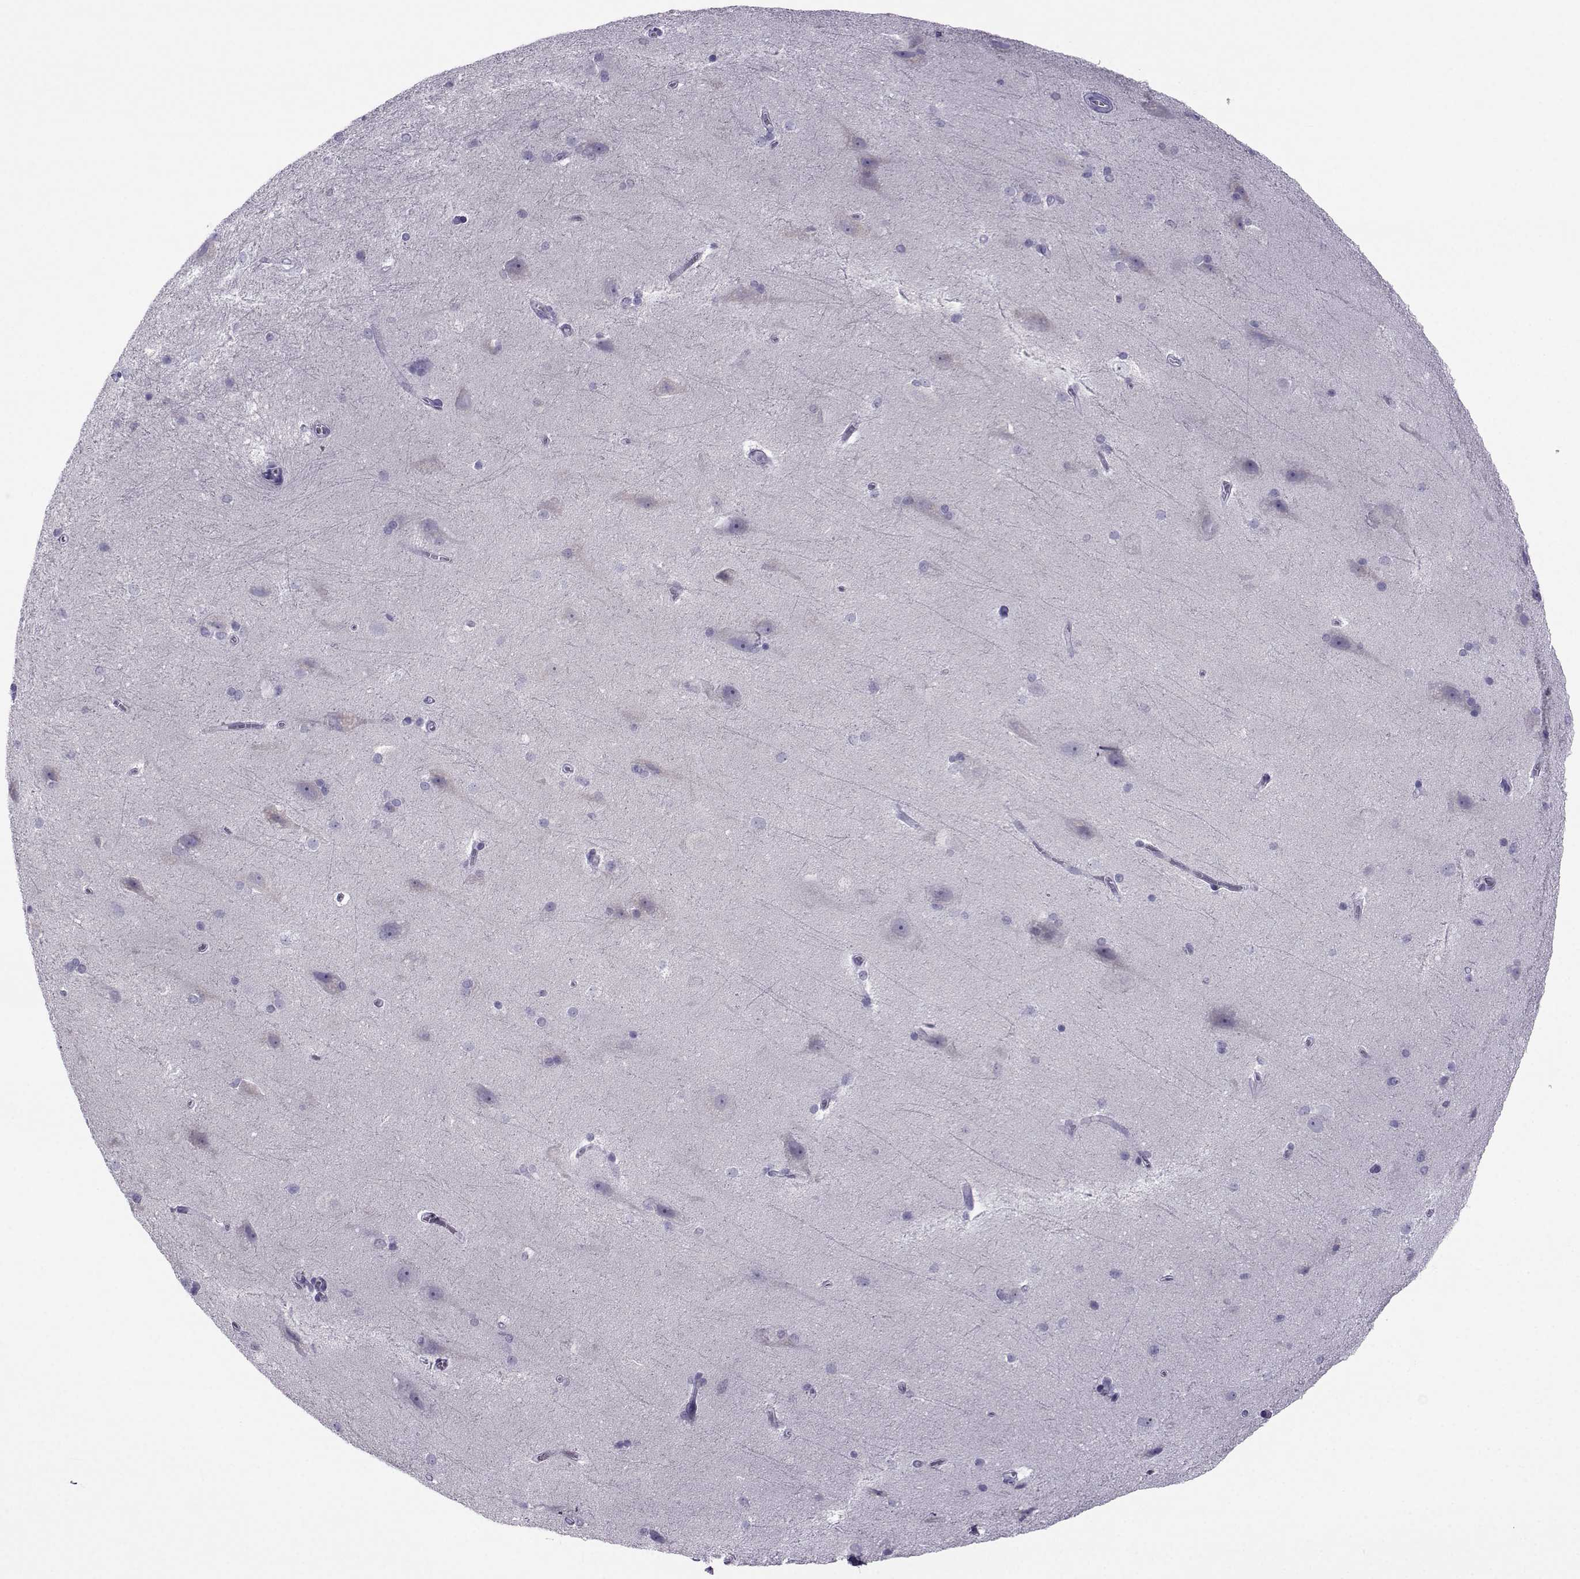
{"staining": {"intensity": "negative", "quantity": "none", "location": "none"}, "tissue": "hippocampus", "cell_type": "Glial cells", "image_type": "normal", "snomed": [{"axis": "morphology", "description": "Normal tissue, NOS"}, {"axis": "topography", "description": "Cerebral cortex"}, {"axis": "topography", "description": "Hippocampus"}], "caption": "Hippocampus was stained to show a protein in brown. There is no significant positivity in glial cells. (IHC, brightfield microscopy, high magnification).", "gene": "ARMC2", "patient": {"sex": "female", "age": 19}}